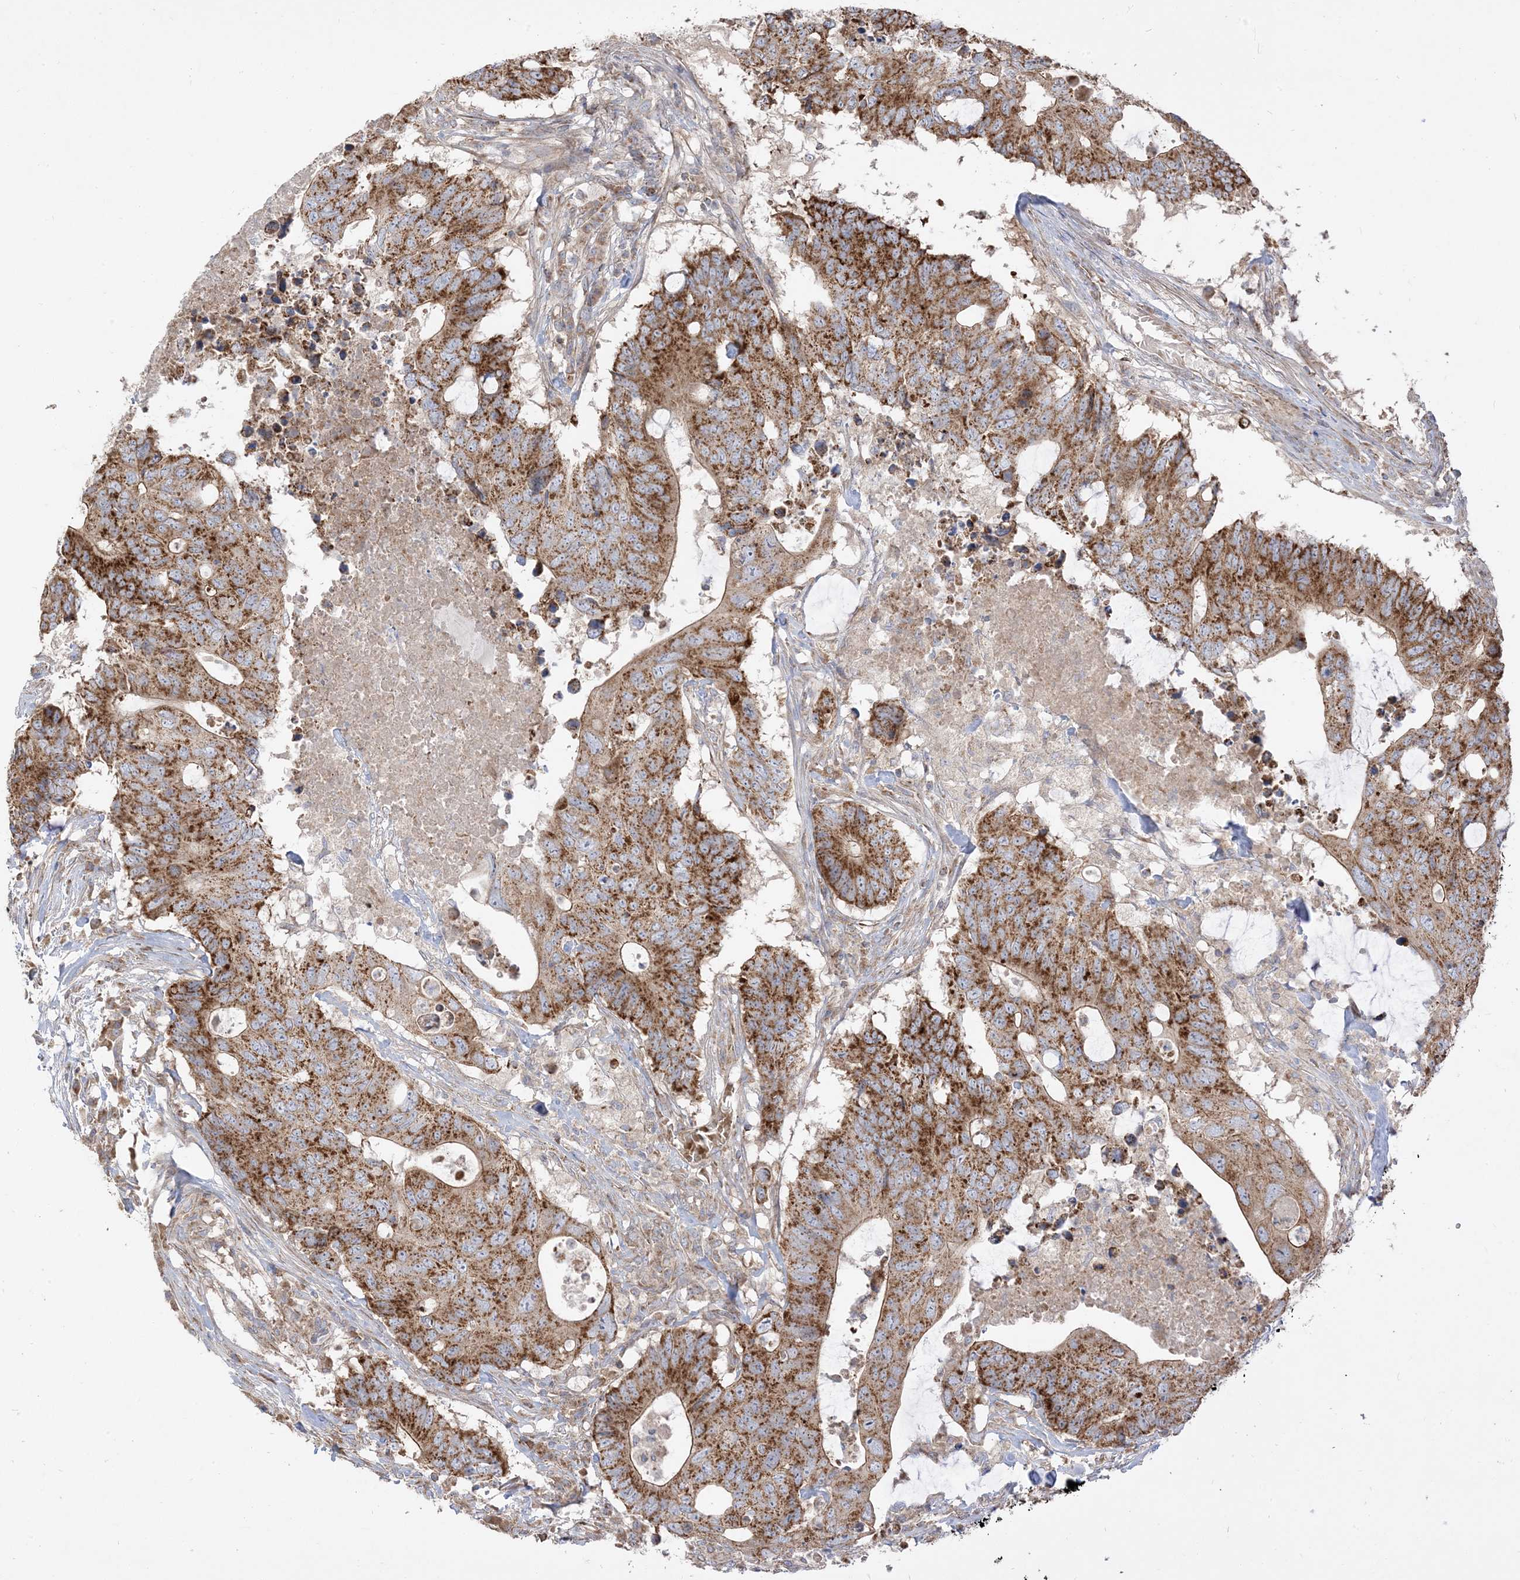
{"staining": {"intensity": "strong", "quantity": ">75%", "location": "cytoplasmic/membranous"}, "tissue": "colorectal cancer", "cell_type": "Tumor cells", "image_type": "cancer", "snomed": [{"axis": "morphology", "description": "Adenocarcinoma, NOS"}, {"axis": "topography", "description": "Colon"}], "caption": "A micrograph of human colorectal cancer (adenocarcinoma) stained for a protein displays strong cytoplasmic/membranous brown staining in tumor cells.", "gene": "AARS2", "patient": {"sex": "male", "age": 71}}